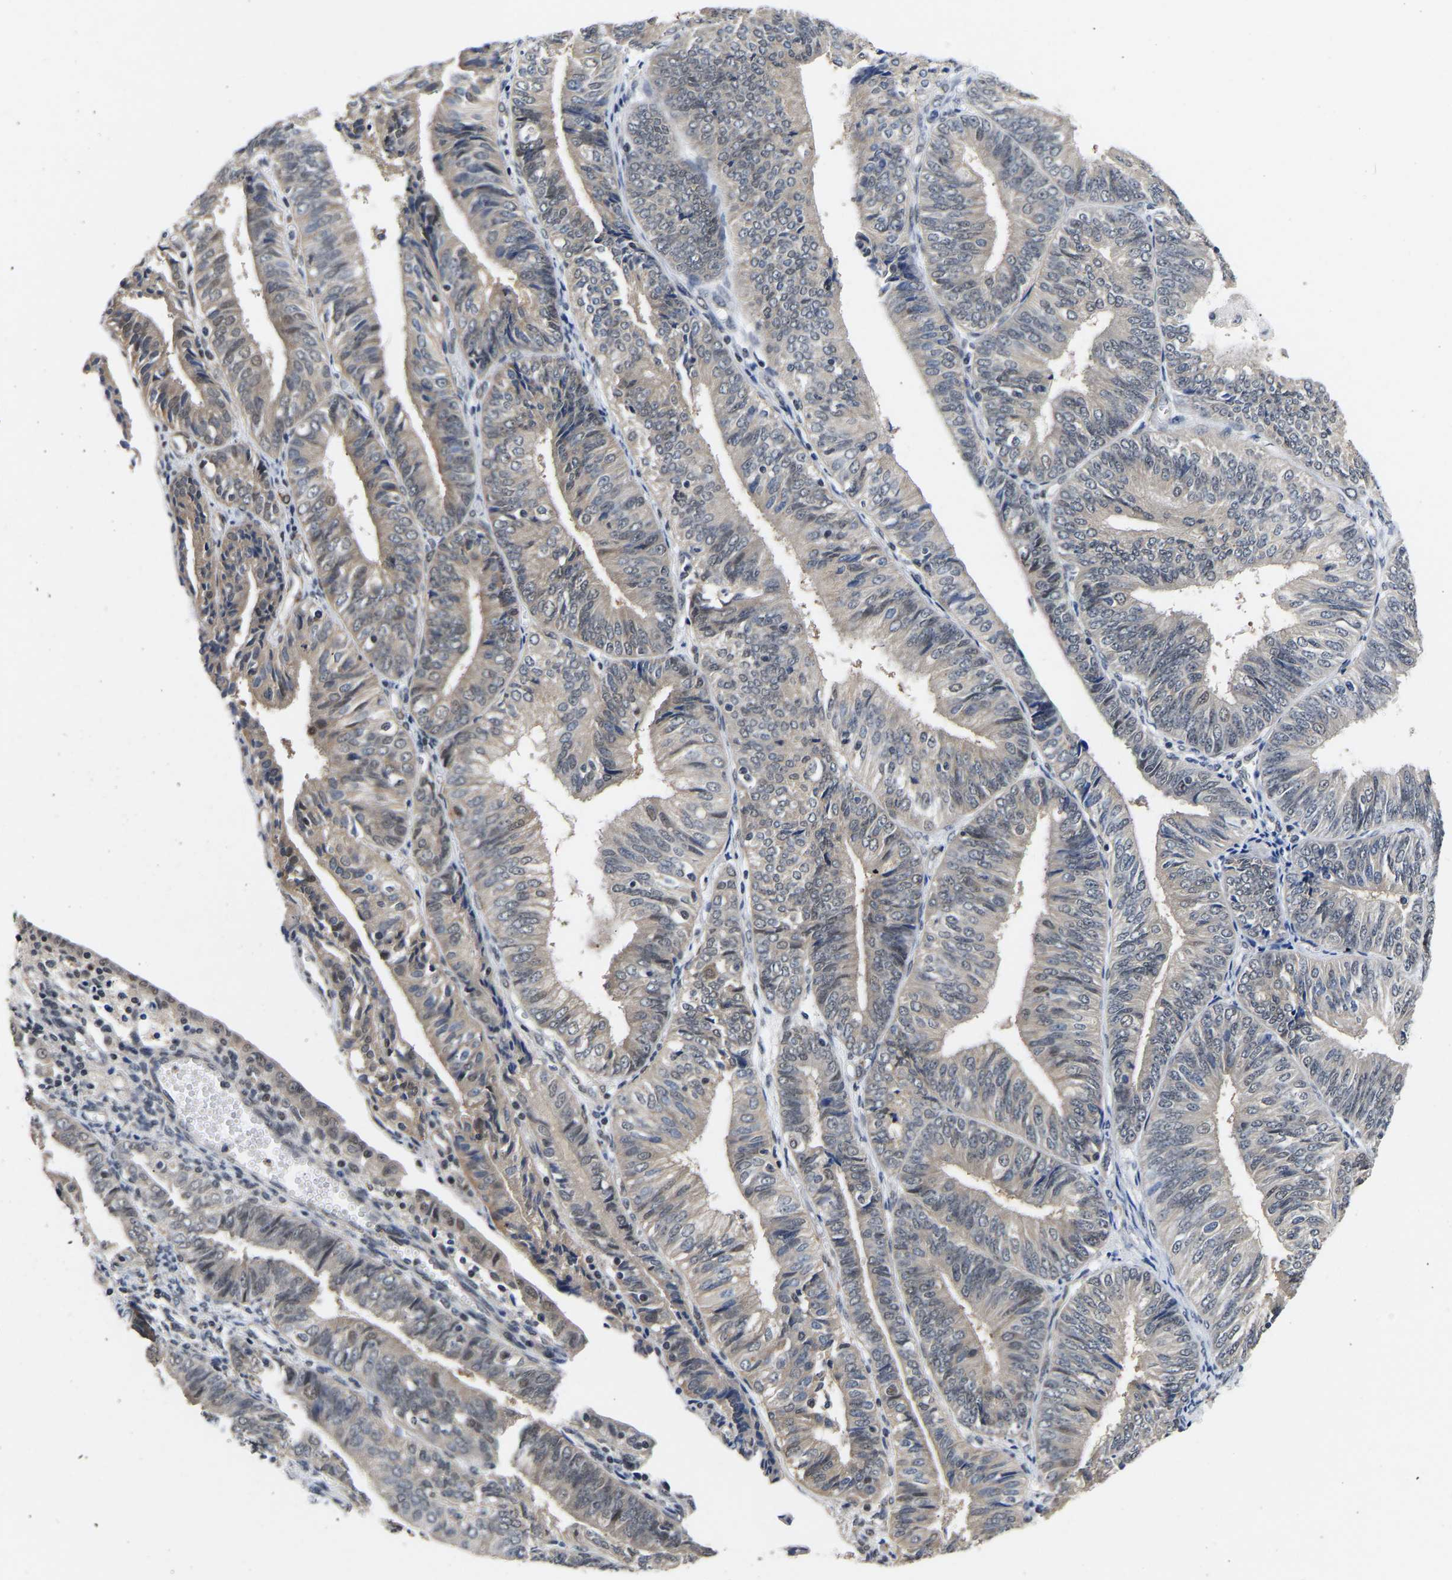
{"staining": {"intensity": "negative", "quantity": "none", "location": "none"}, "tissue": "endometrial cancer", "cell_type": "Tumor cells", "image_type": "cancer", "snomed": [{"axis": "morphology", "description": "Adenocarcinoma, NOS"}, {"axis": "topography", "description": "Endometrium"}], "caption": "Immunohistochemistry of endometrial cancer (adenocarcinoma) displays no staining in tumor cells.", "gene": "METTL16", "patient": {"sex": "female", "age": 58}}